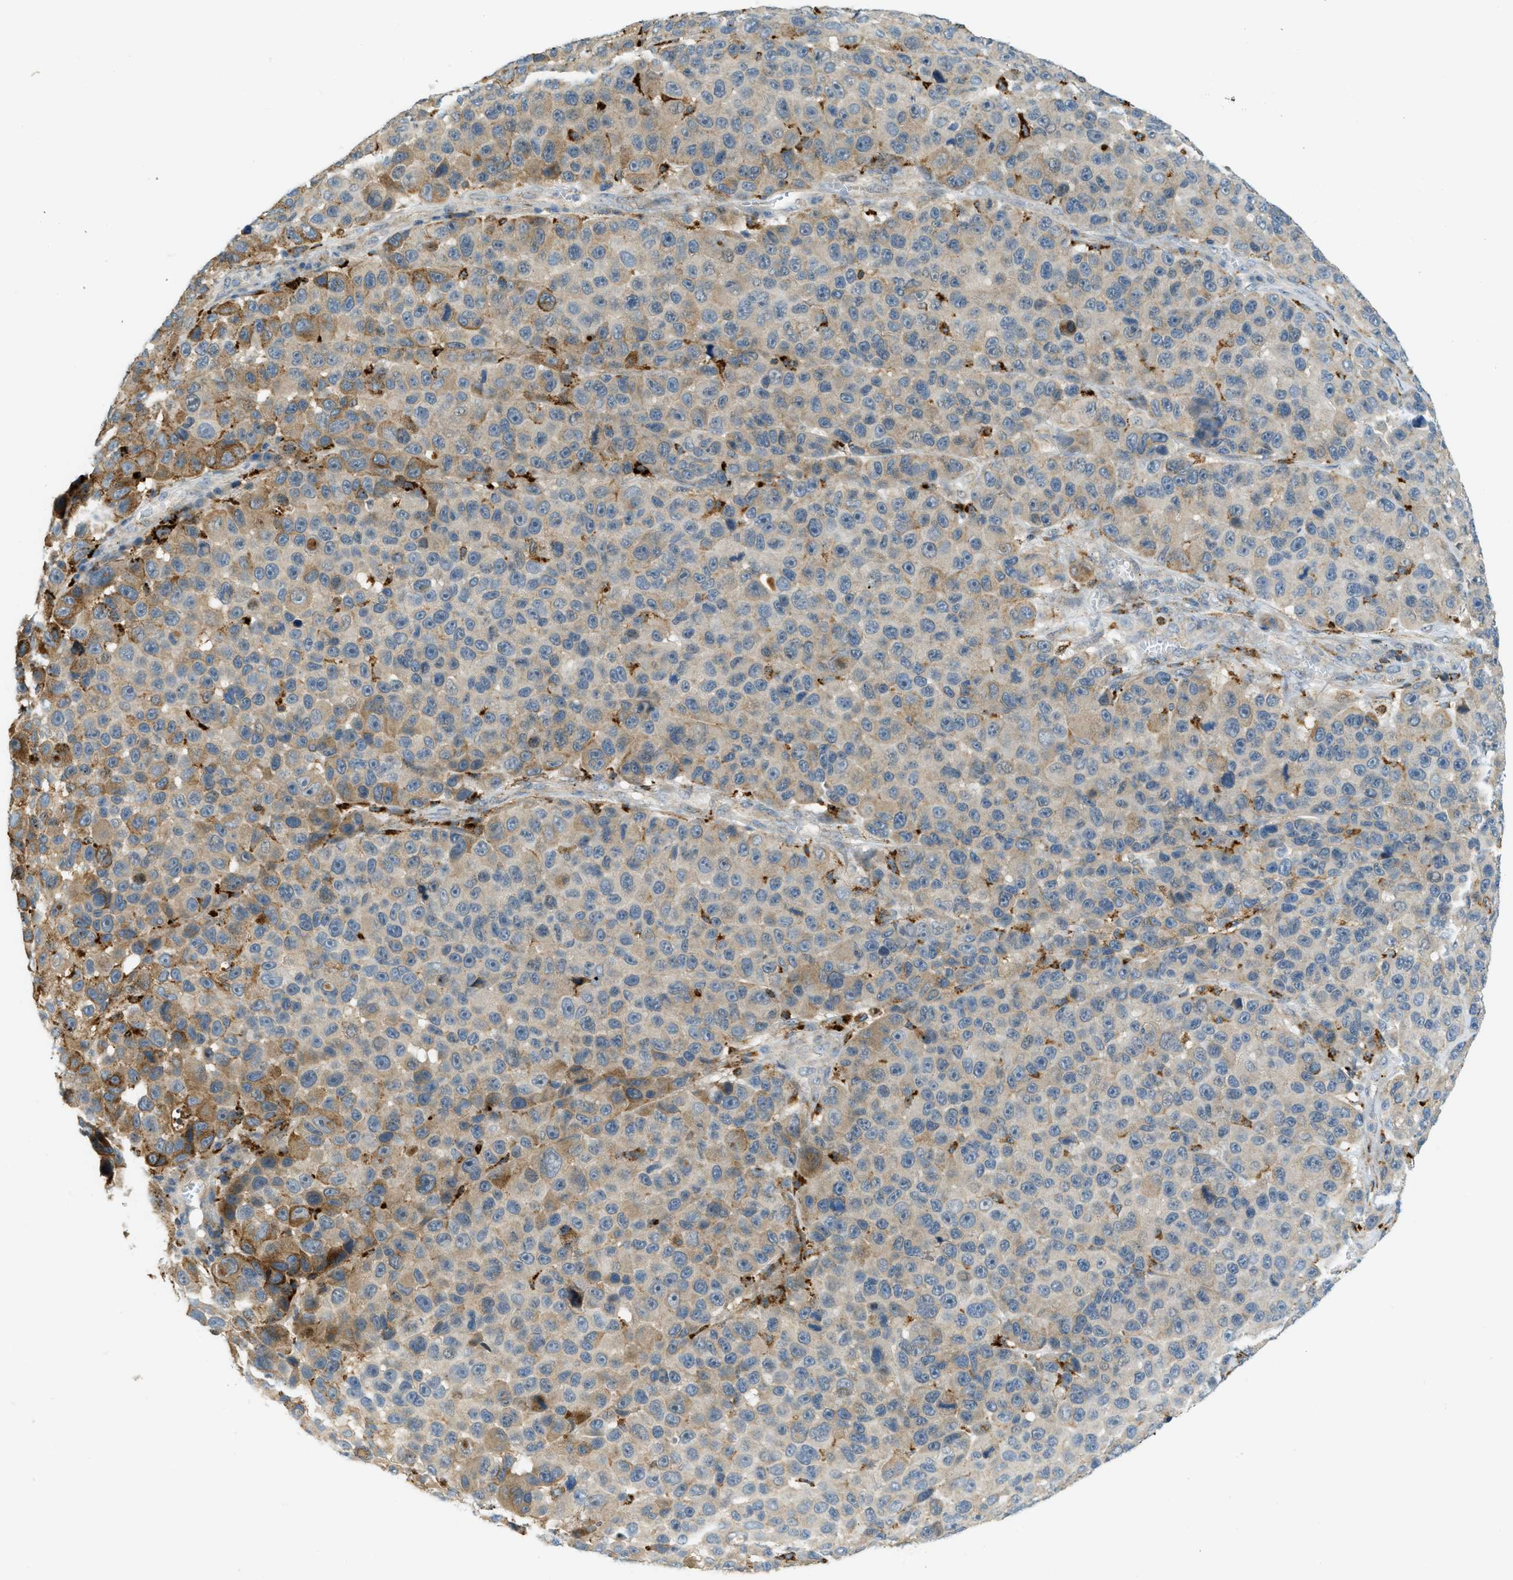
{"staining": {"intensity": "moderate", "quantity": "<25%", "location": "cytoplasmic/membranous"}, "tissue": "melanoma", "cell_type": "Tumor cells", "image_type": "cancer", "snomed": [{"axis": "morphology", "description": "Malignant melanoma, NOS"}, {"axis": "topography", "description": "Skin"}], "caption": "Melanoma was stained to show a protein in brown. There is low levels of moderate cytoplasmic/membranous positivity in about <25% of tumor cells. (DAB (3,3'-diaminobenzidine) IHC, brown staining for protein, blue staining for nuclei).", "gene": "PLBD2", "patient": {"sex": "male", "age": 53}}